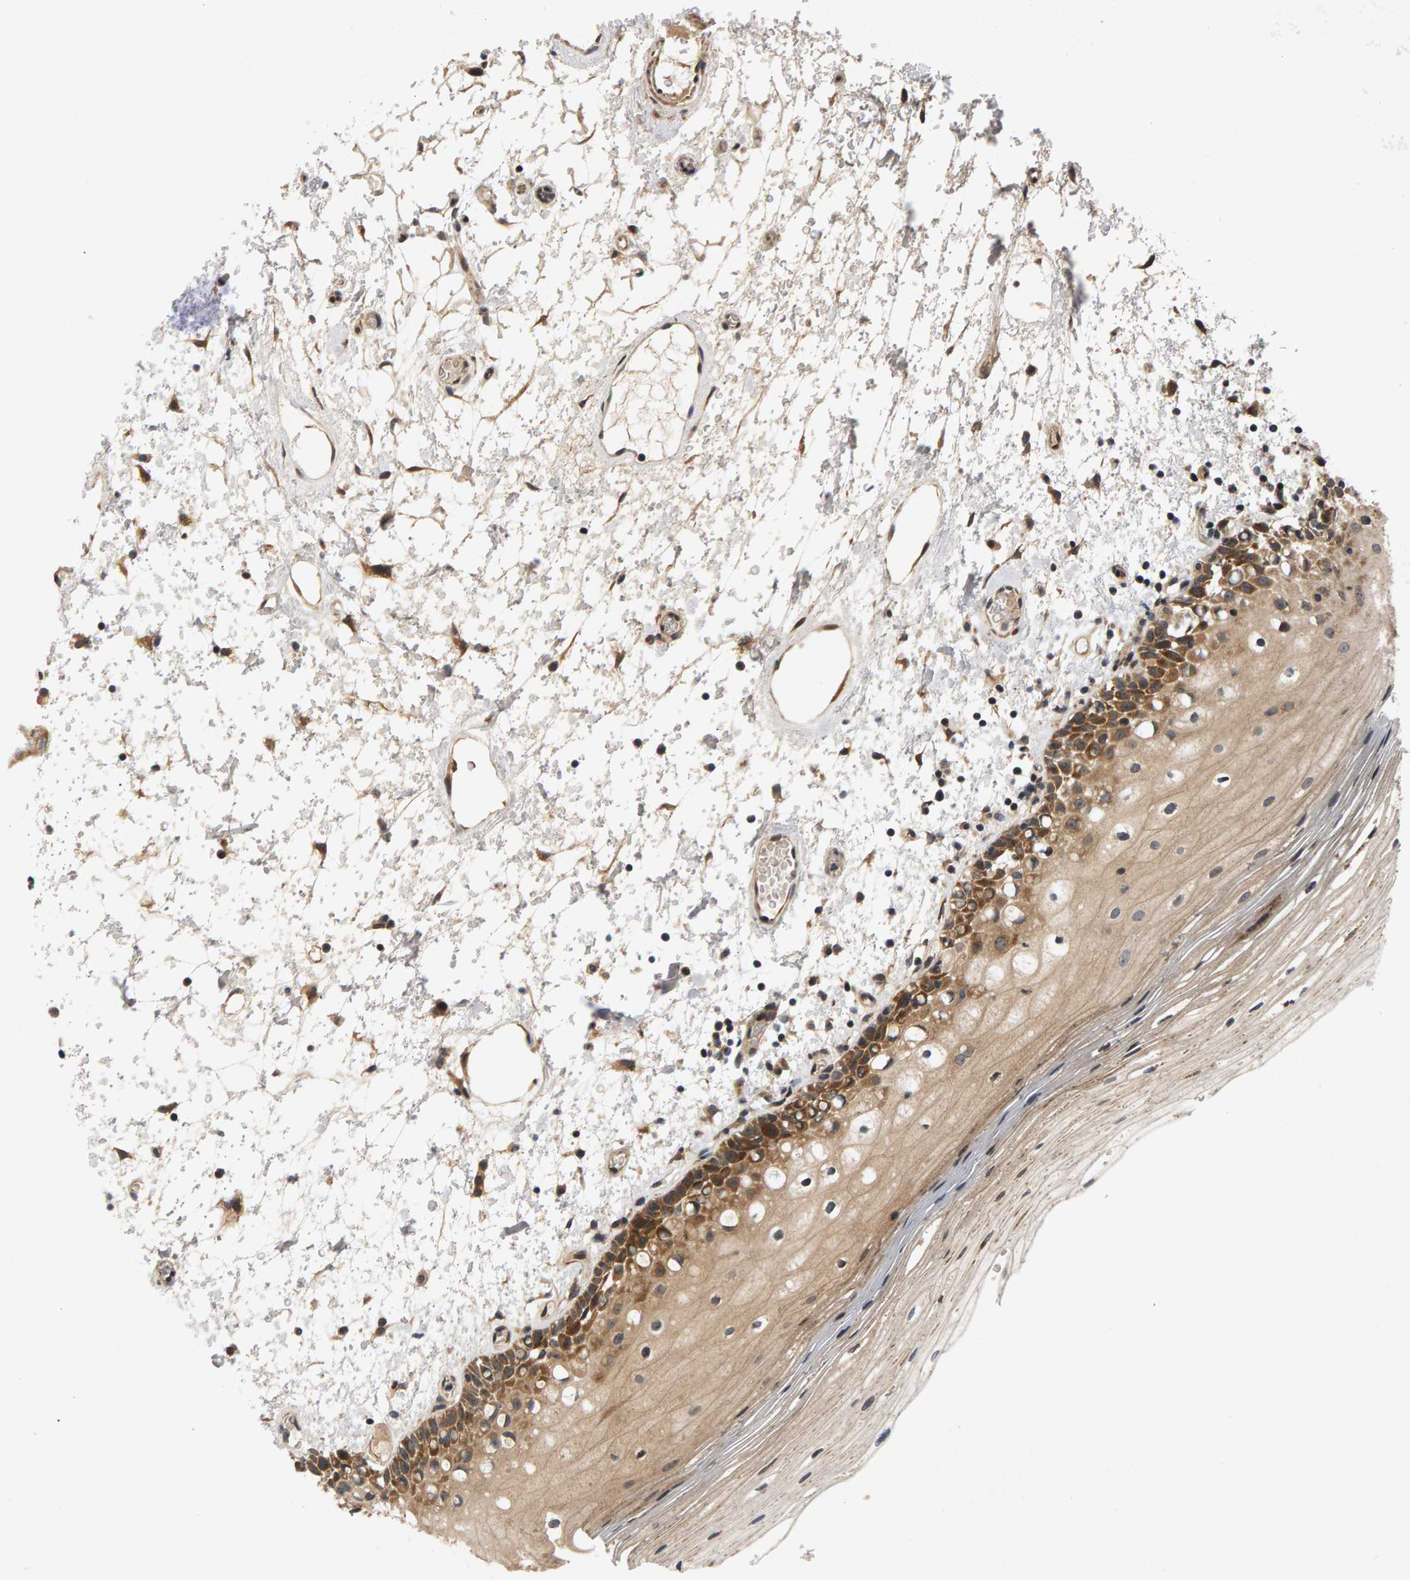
{"staining": {"intensity": "moderate", "quantity": ">75%", "location": "cytoplasmic/membranous"}, "tissue": "oral mucosa", "cell_type": "Squamous epithelial cells", "image_type": "normal", "snomed": [{"axis": "morphology", "description": "Normal tissue, NOS"}, {"axis": "topography", "description": "Oral tissue"}], "caption": "The immunohistochemical stain shows moderate cytoplasmic/membranous expression in squamous epithelial cells of benign oral mucosa.", "gene": "BAHCC1", "patient": {"sex": "male", "age": 52}}